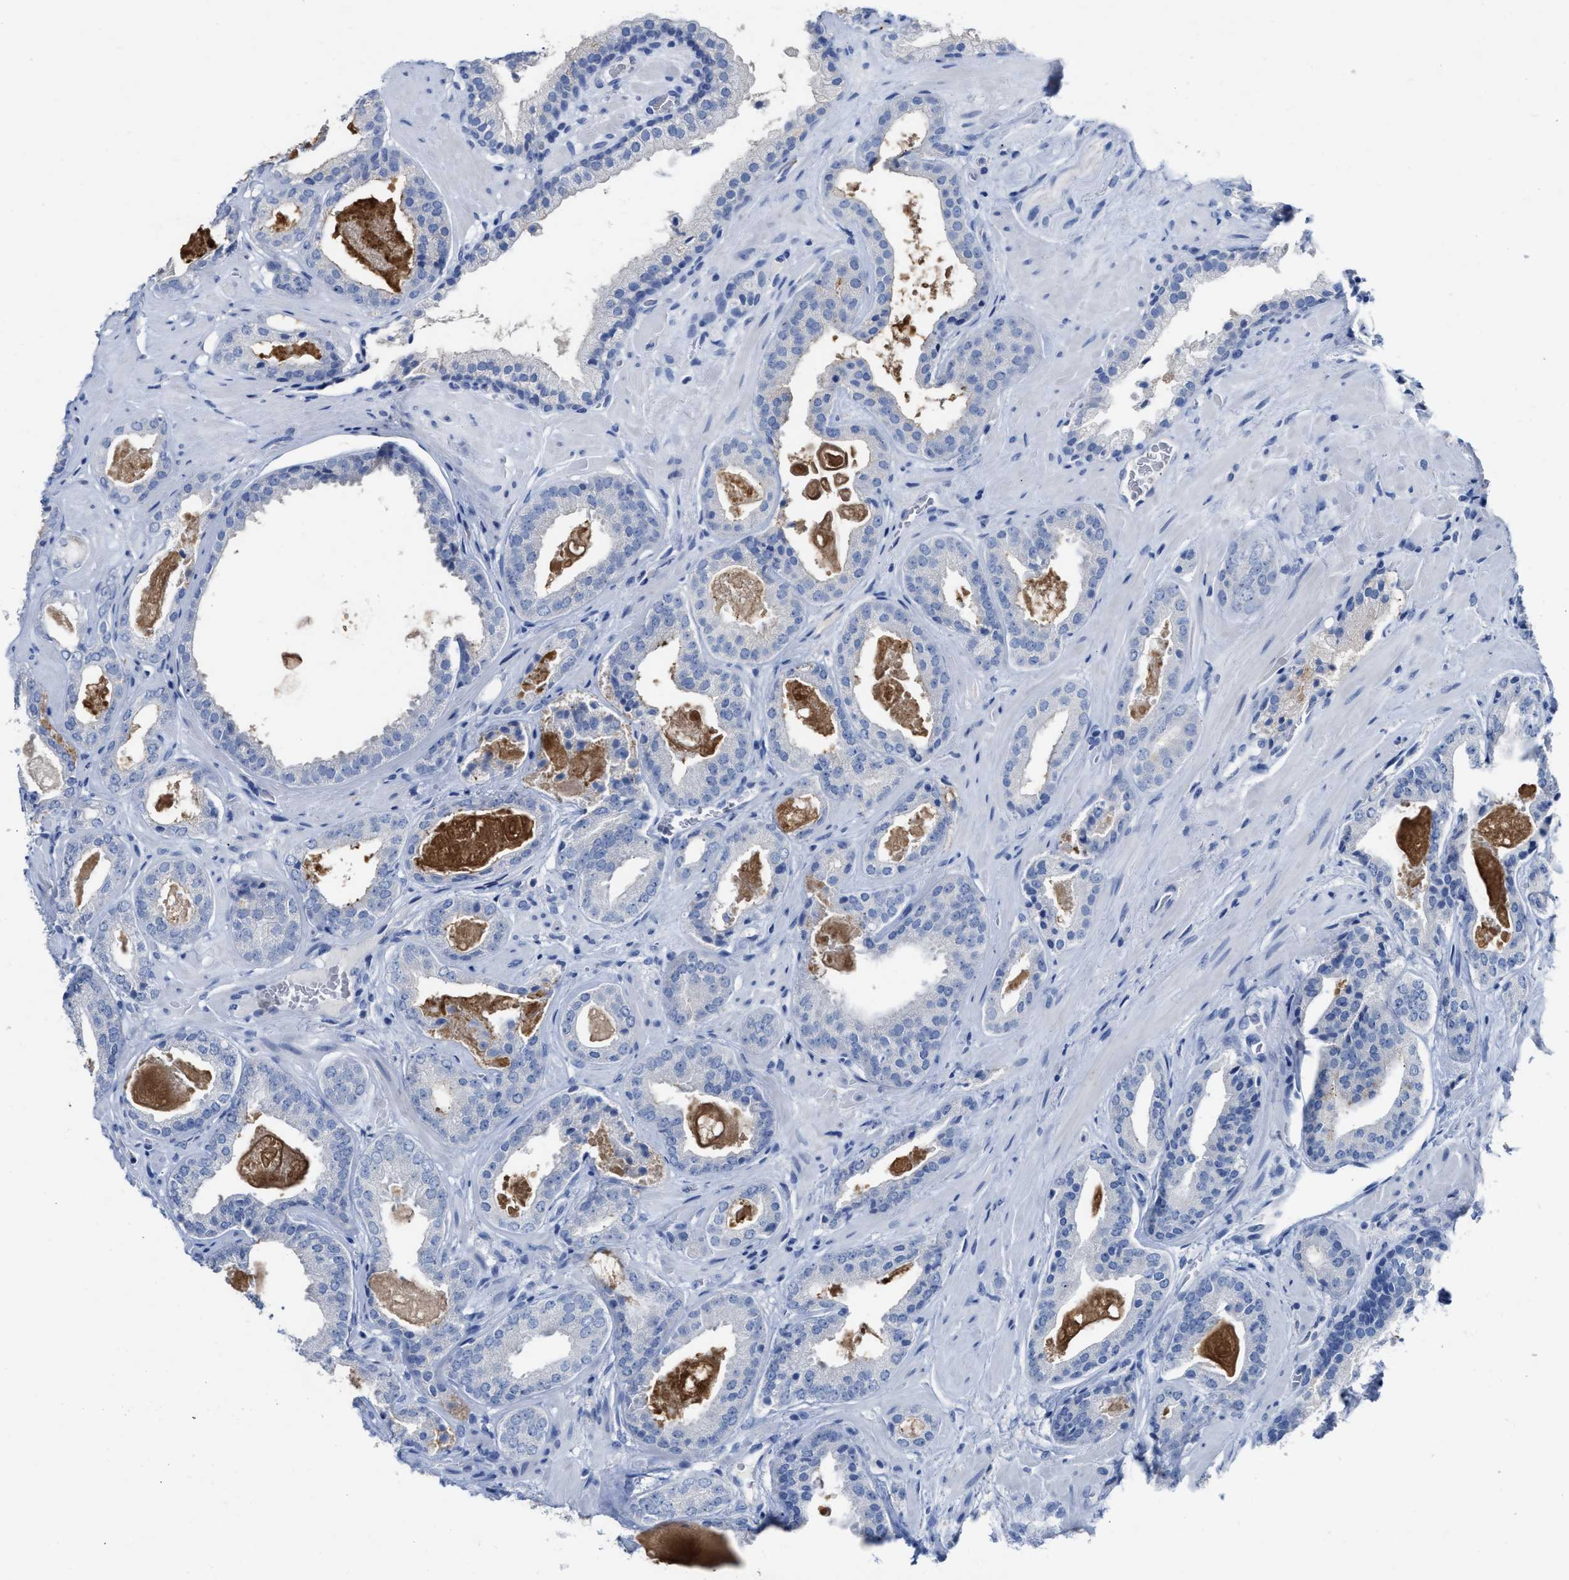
{"staining": {"intensity": "negative", "quantity": "none", "location": "none"}, "tissue": "prostate cancer", "cell_type": "Tumor cells", "image_type": "cancer", "snomed": [{"axis": "morphology", "description": "Adenocarcinoma, Low grade"}, {"axis": "topography", "description": "Prostate"}], "caption": "Immunohistochemistry (IHC) histopathology image of neoplastic tissue: human prostate adenocarcinoma (low-grade) stained with DAB reveals no significant protein expression in tumor cells.", "gene": "CEACAM5", "patient": {"sex": "male", "age": 71}}